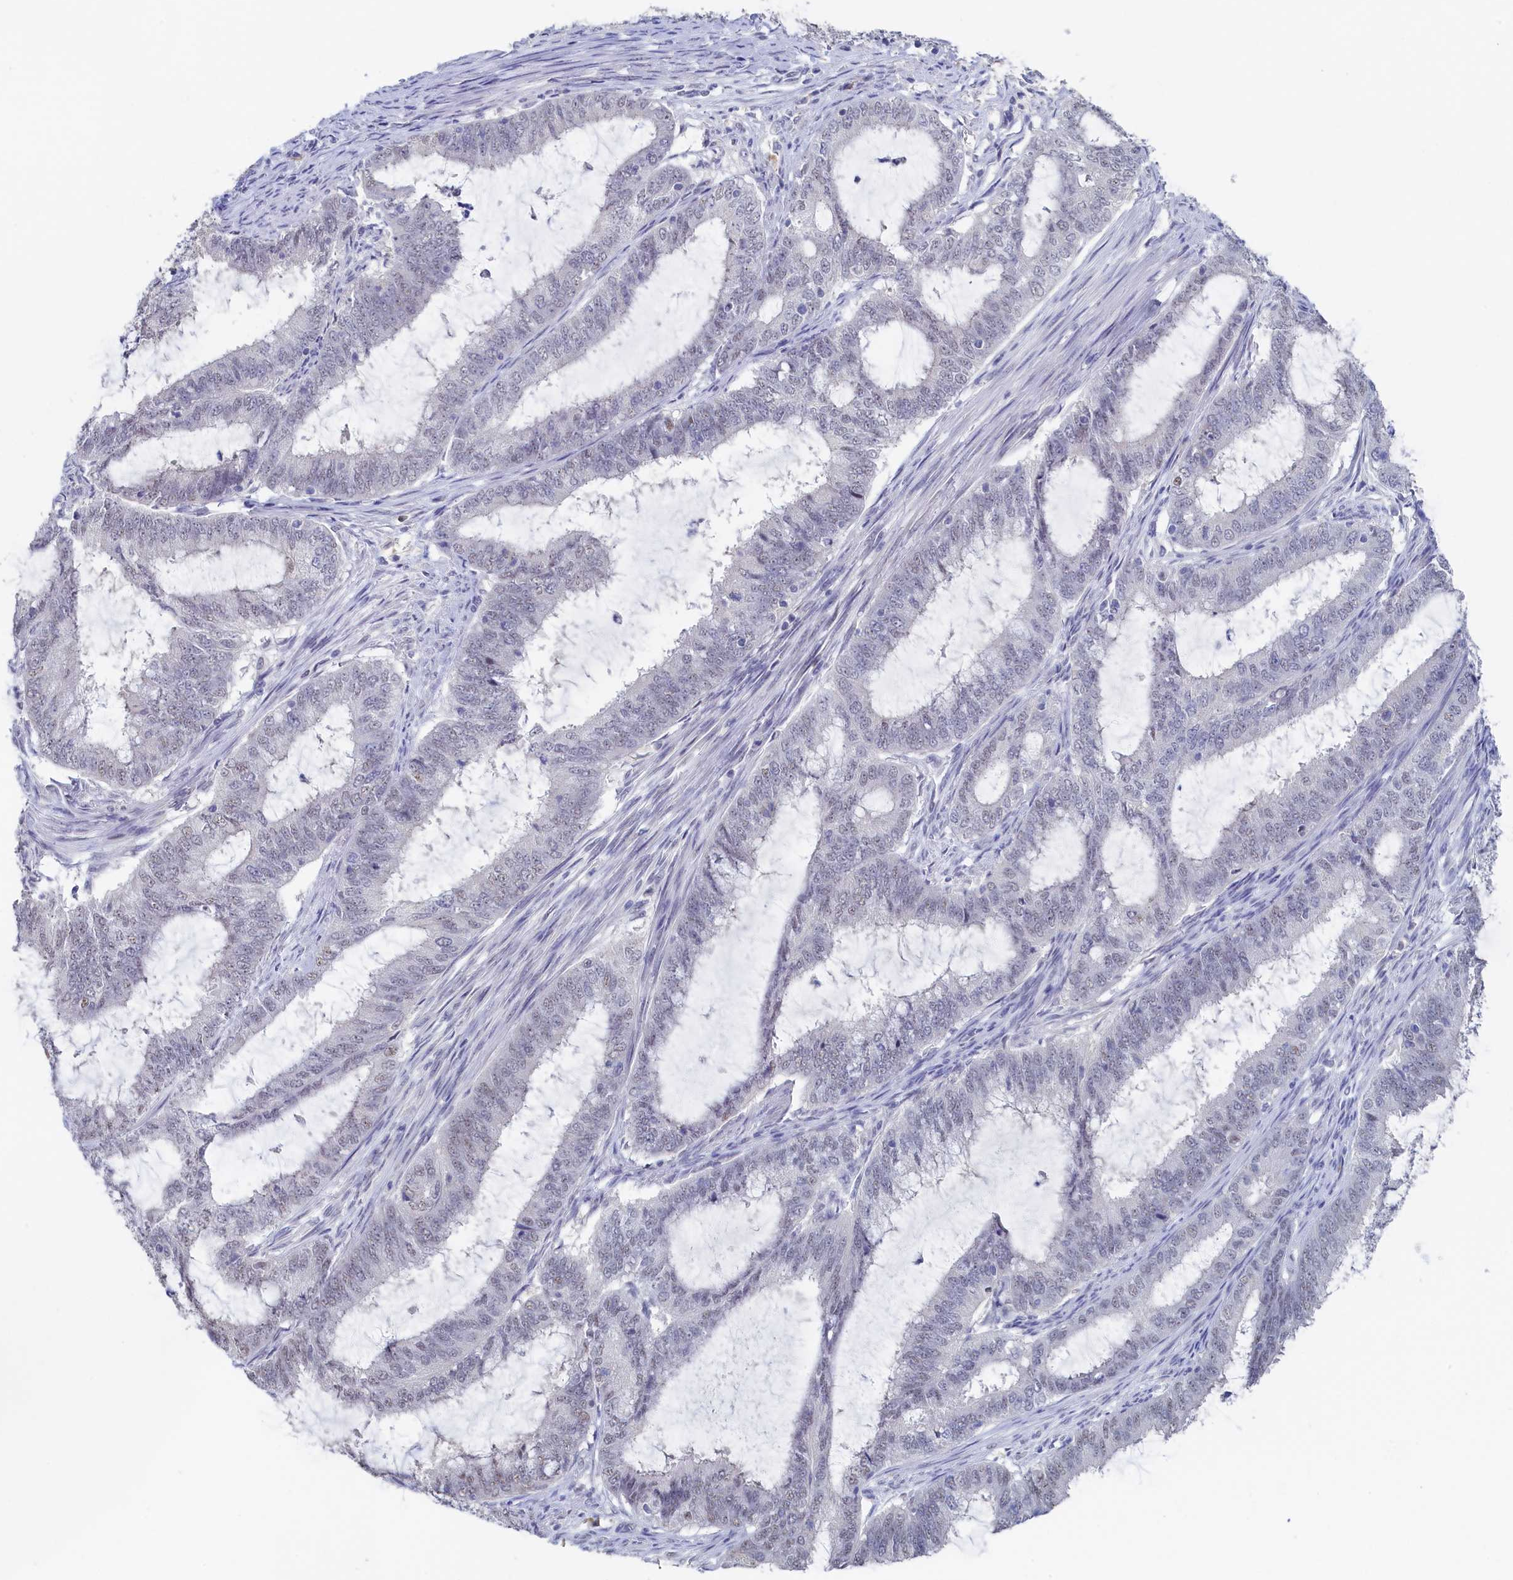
{"staining": {"intensity": "negative", "quantity": "none", "location": "none"}, "tissue": "endometrial cancer", "cell_type": "Tumor cells", "image_type": "cancer", "snomed": [{"axis": "morphology", "description": "Adenocarcinoma, NOS"}, {"axis": "topography", "description": "Endometrium"}], "caption": "High power microscopy histopathology image of an IHC micrograph of endometrial cancer (adenocarcinoma), revealing no significant expression in tumor cells. (Immunohistochemistry, brightfield microscopy, high magnification).", "gene": "MOSPD3", "patient": {"sex": "female", "age": 51}}